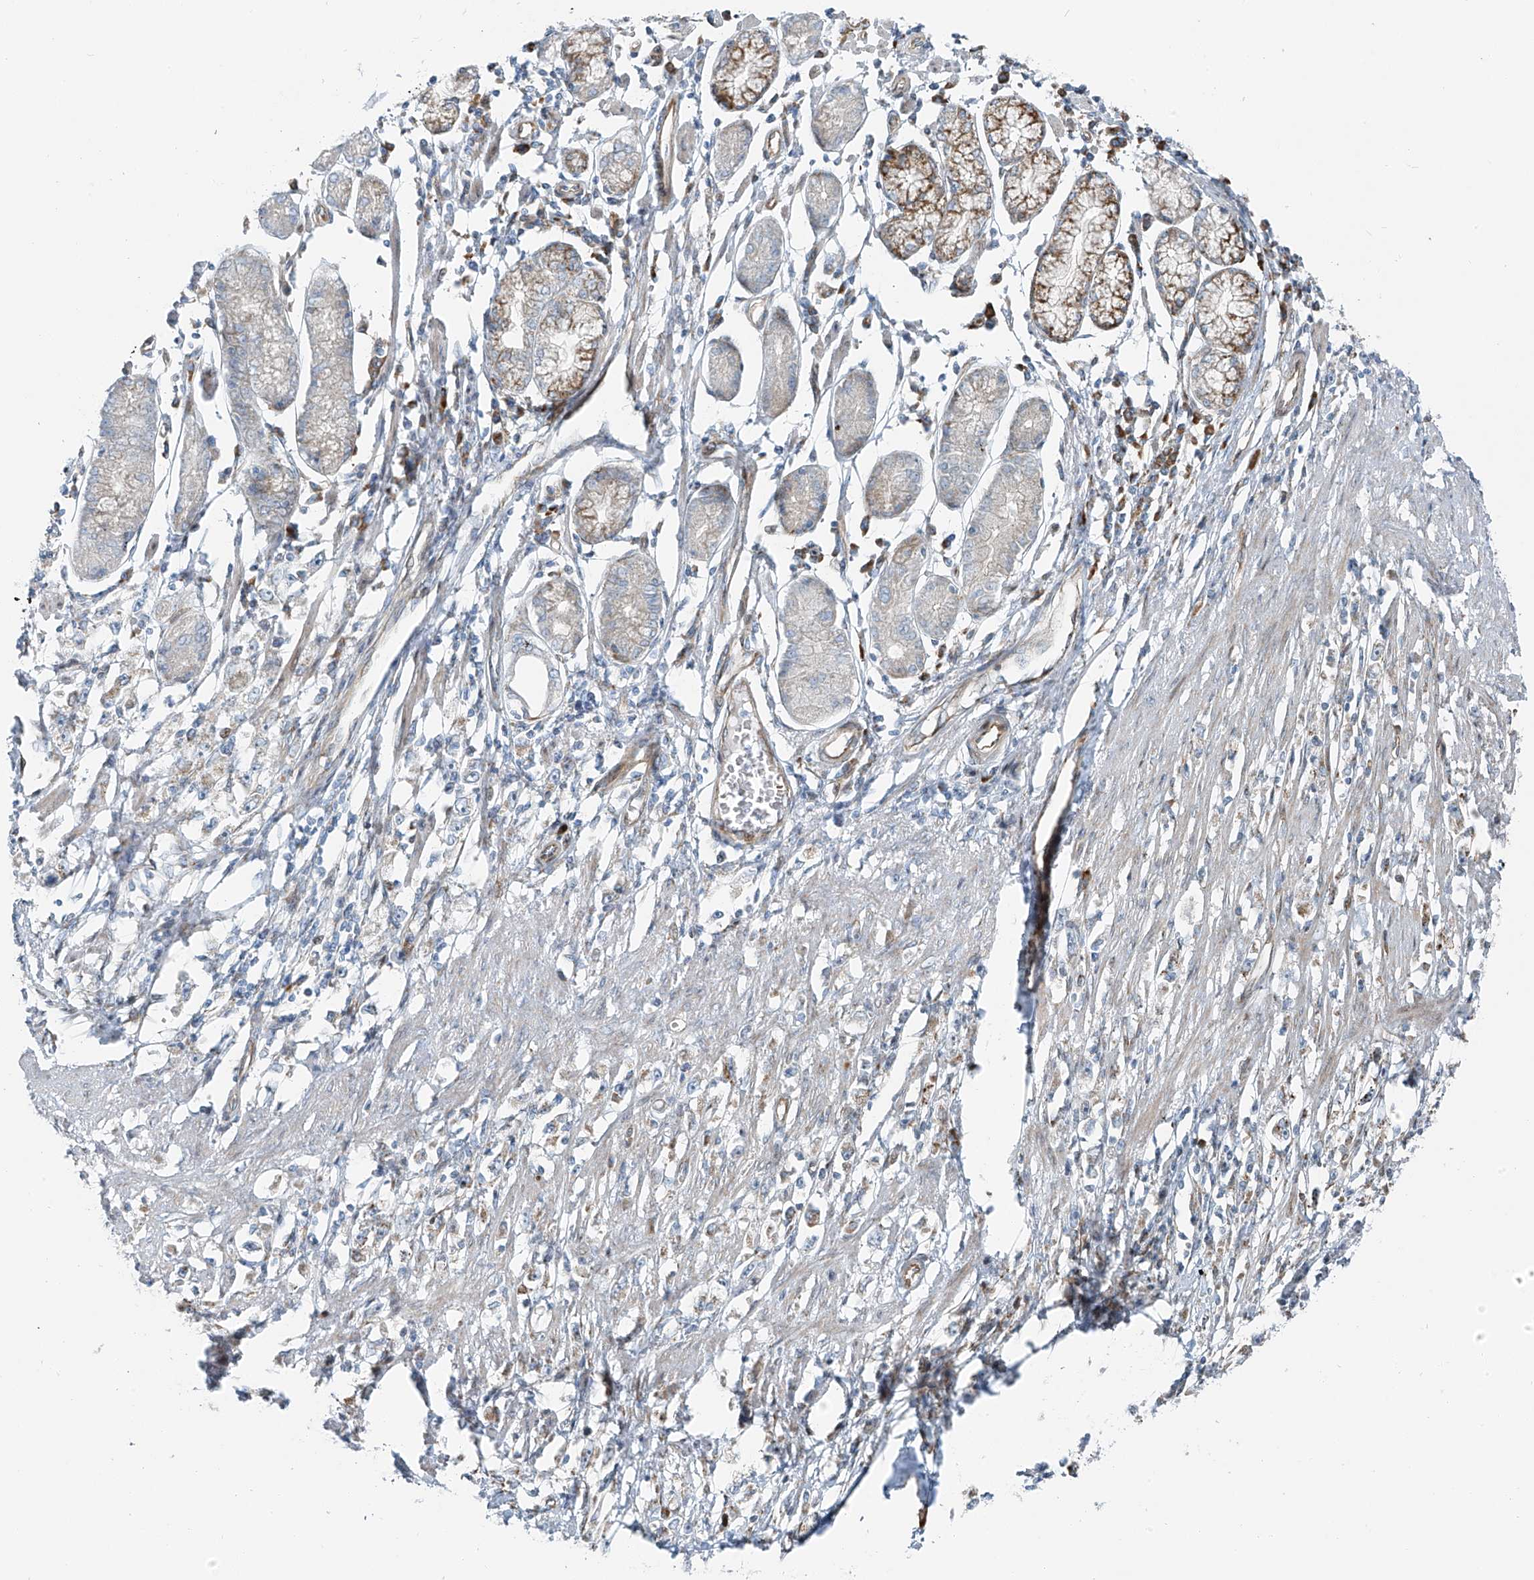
{"staining": {"intensity": "moderate", "quantity": "<25%", "location": "cytoplasmic/membranous"}, "tissue": "stomach cancer", "cell_type": "Tumor cells", "image_type": "cancer", "snomed": [{"axis": "morphology", "description": "Adenocarcinoma, NOS"}, {"axis": "topography", "description": "Stomach"}], "caption": "Human adenocarcinoma (stomach) stained with a brown dye demonstrates moderate cytoplasmic/membranous positive expression in approximately <25% of tumor cells.", "gene": "HIC2", "patient": {"sex": "female", "age": 59}}